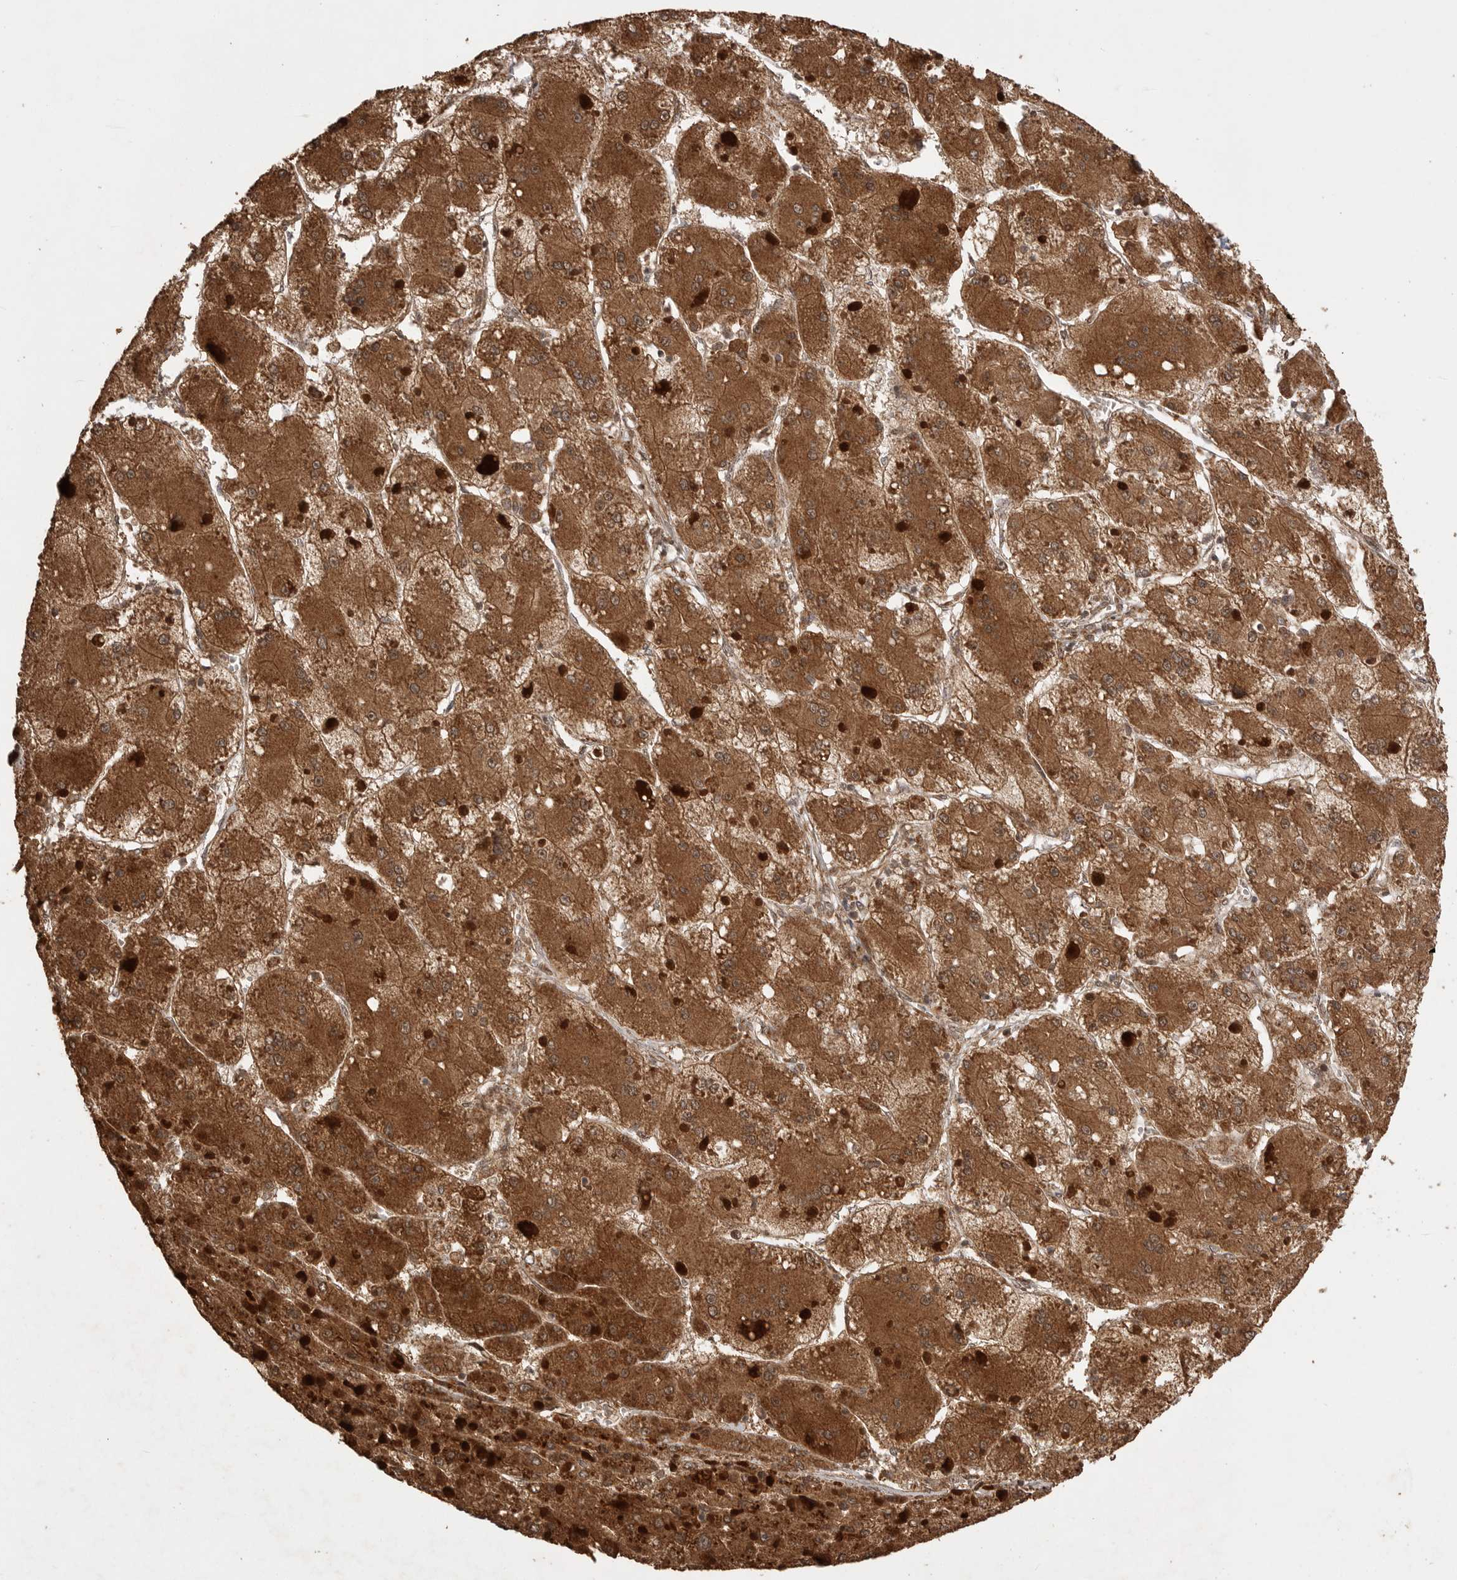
{"staining": {"intensity": "strong", "quantity": ">75%", "location": "cytoplasmic/membranous"}, "tissue": "liver cancer", "cell_type": "Tumor cells", "image_type": "cancer", "snomed": [{"axis": "morphology", "description": "Carcinoma, Hepatocellular, NOS"}, {"axis": "topography", "description": "Liver"}], "caption": "Hepatocellular carcinoma (liver) stained with a protein marker exhibits strong staining in tumor cells.", "gene": "BOC", "patient": {"sex": "female", "age": 73}}